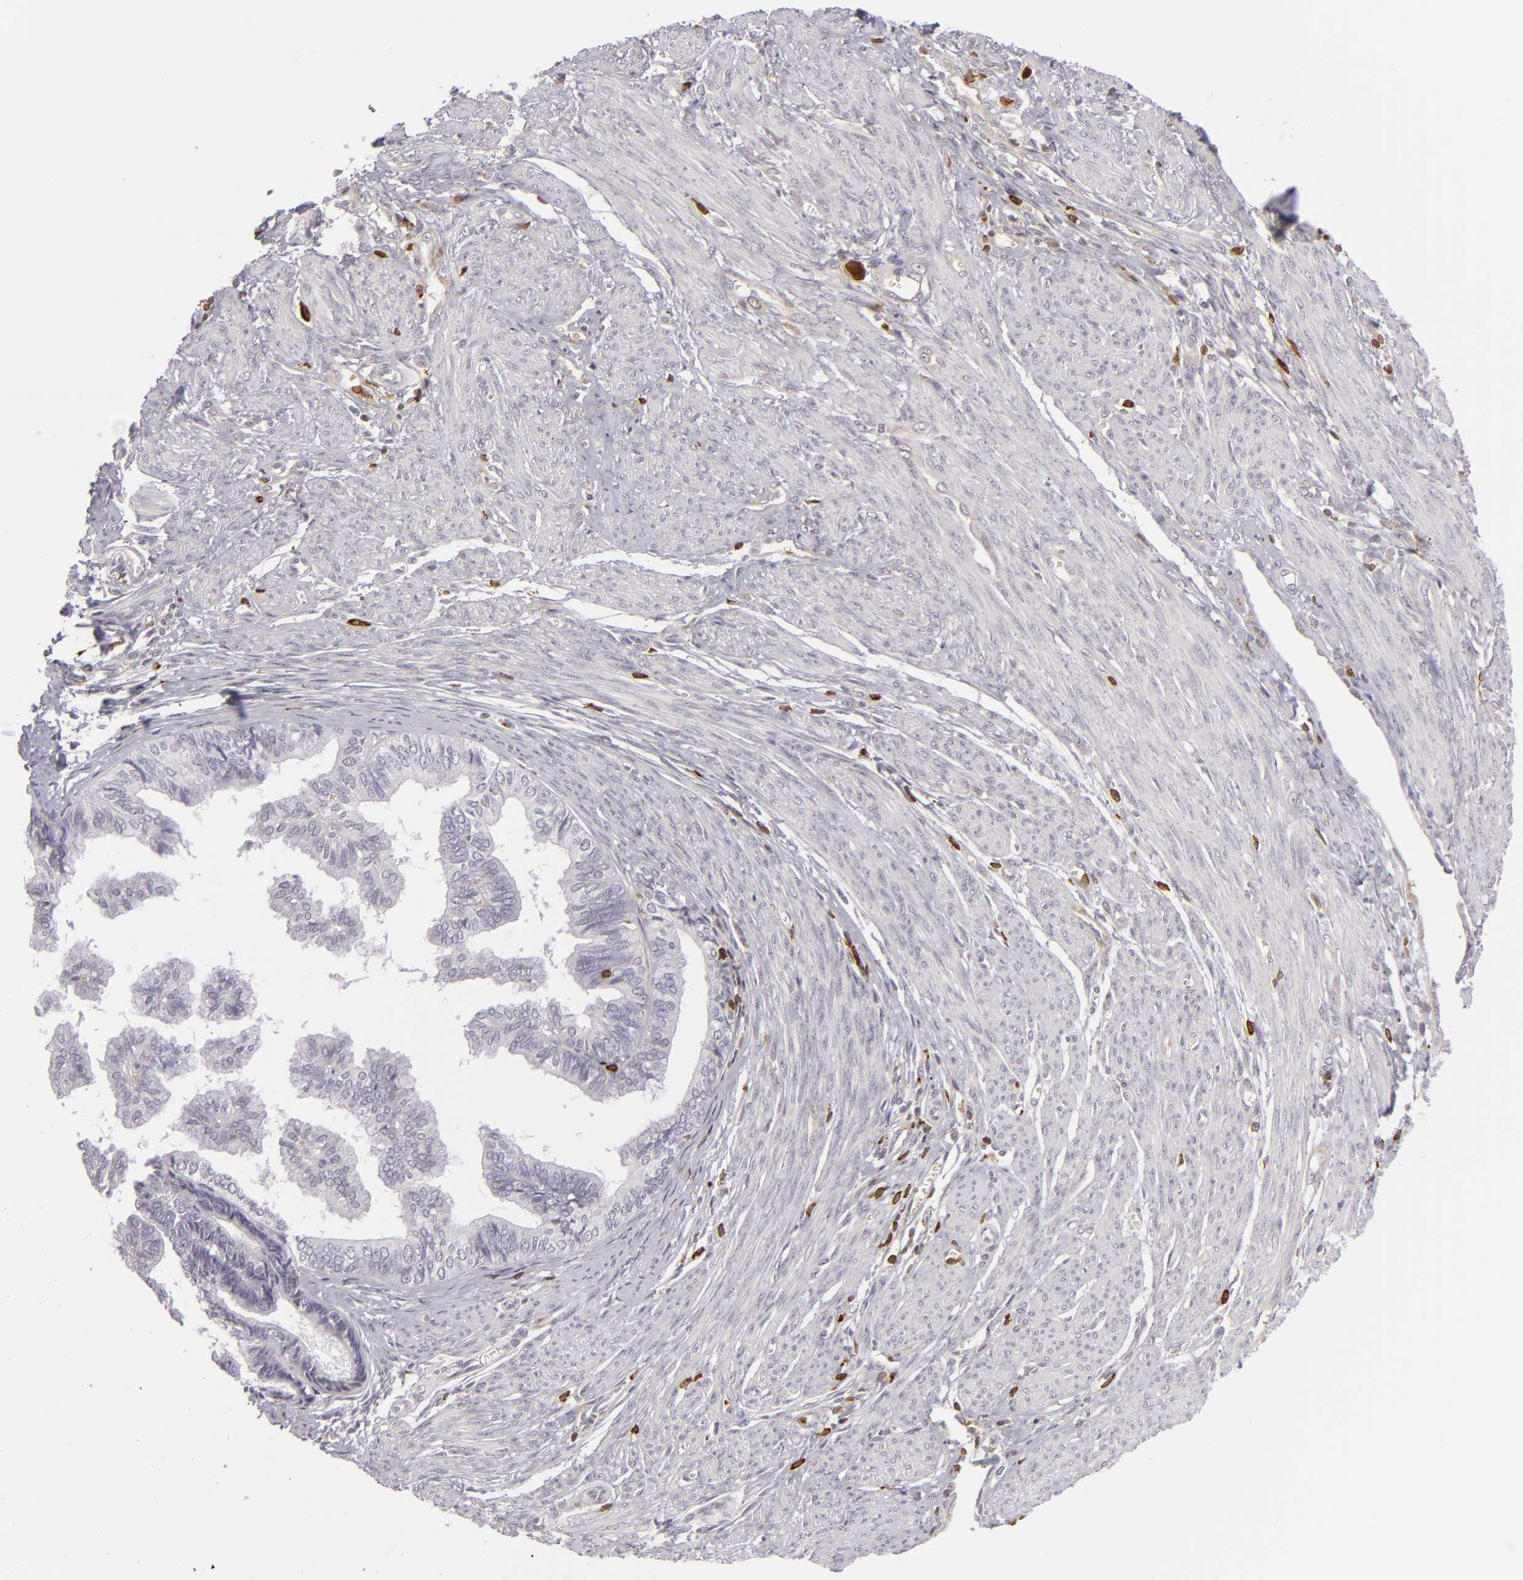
{"staining": {"intensity": "strong", "quantity": "<25%", "location": "cytoplasmic/membranous"}, "tissue": "endometrial cancer", "cell_type": "Tumor cells", "image_type": "cancer", "snomed": [{"axis": "morphology", "description": "Adenocarcinoma, NOS"}, {"axis": "topography", "description": "Endometrium"}], "caption": "Human endometrial cancer stained for a protein (brown) exhibits strong cytoplasmic/membranous positive staining in approximately <25% of tumor cells.", "gene": "APOBEC3G", "patient": {"sex": "female", "age": 75}}